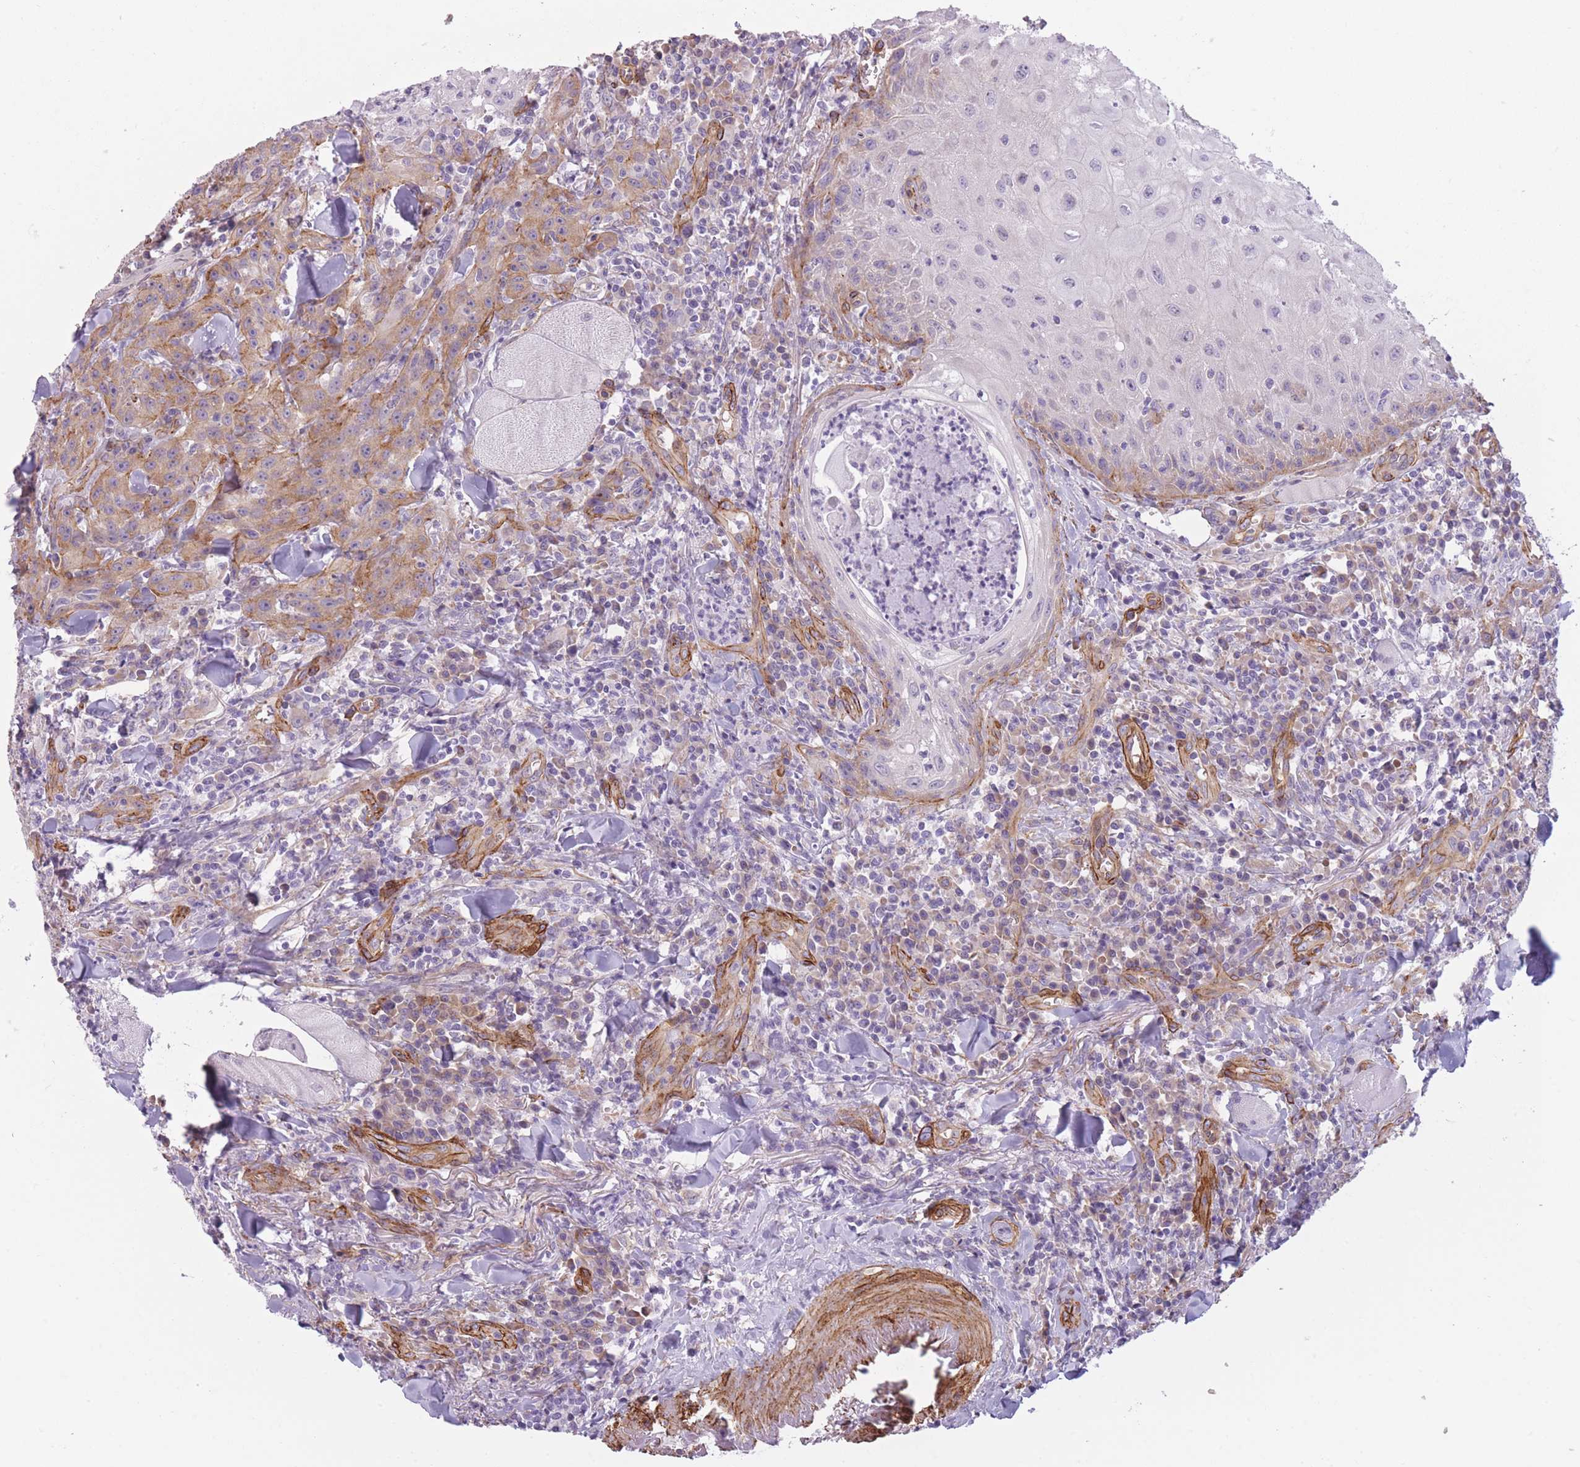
{"staining": {"intensity": "moderate", "quantity": "<25%", "location": "cytoplasmic/membranous"}, "tissue": "head and neck cancer", "cell_type": "Tumor cells", "image_type": "cancer", "snomed": [{"axis": "morphology", "description": "Normal tissue, NOS"}, {"axis": "morphology", "description": "Squamous cell carcinoma, NOS"}, {"axis": "topography", "description": "Oral tissue"}, {"axis": "topography", "description": "Head-Neck"}], "caption": "Brown immunohistochemical staining in head and neck squamous cell carcinoma demonstrates moderate cytoplasmic/membranous positivity in approximately <25% of tumor cells.", "gene": "OR6B3", "patient": {"sex": "female", "age": 70}}